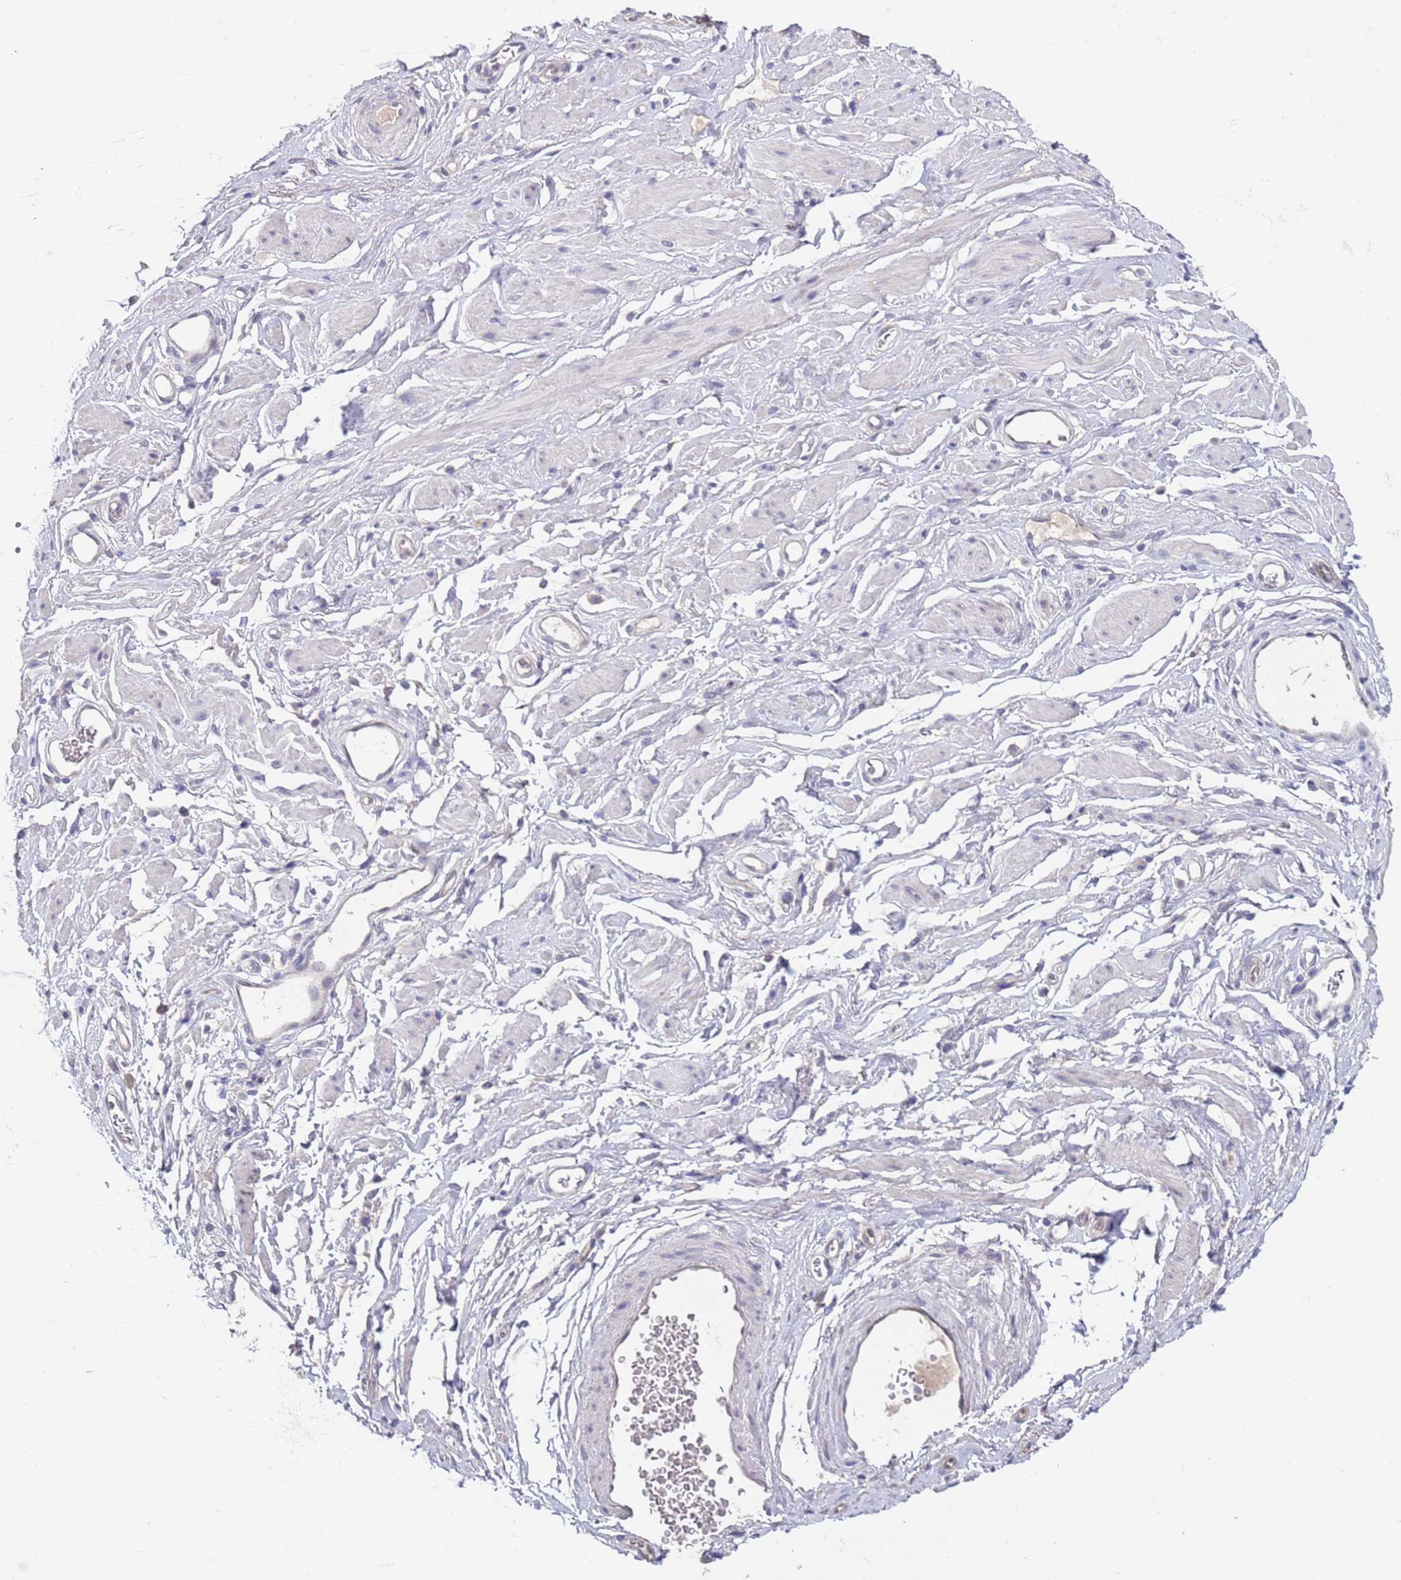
{"staining": {"intensity": "negative", "quantity": "none", "location": "none"}, "tissue": "adipose tissue", "cell_type": "Adipocytes", "image_type": "normal", "snomed": [{"axis": "morphology", "description": "Normal tissue, NOS"}, {"axis": "morphology", "description": "Adenocarcinoma, NOS"}, {"axis": "topography", "description": "Rectum"}, {"axis": "topography", "description": "Vagina"}, {"axis": "topography", "description": "Peripheral nerve tissue"}], "caption": "Immunohistochemistry (IHC) histopathology image of benign adipose tissue: human adipose tissue stained with DAB (3,3'-diaminobenzidine) displays no significant protein staining in adipocytes.", "gene": "TRMT10A", "patient": {"sex": "female", "age": 71}}